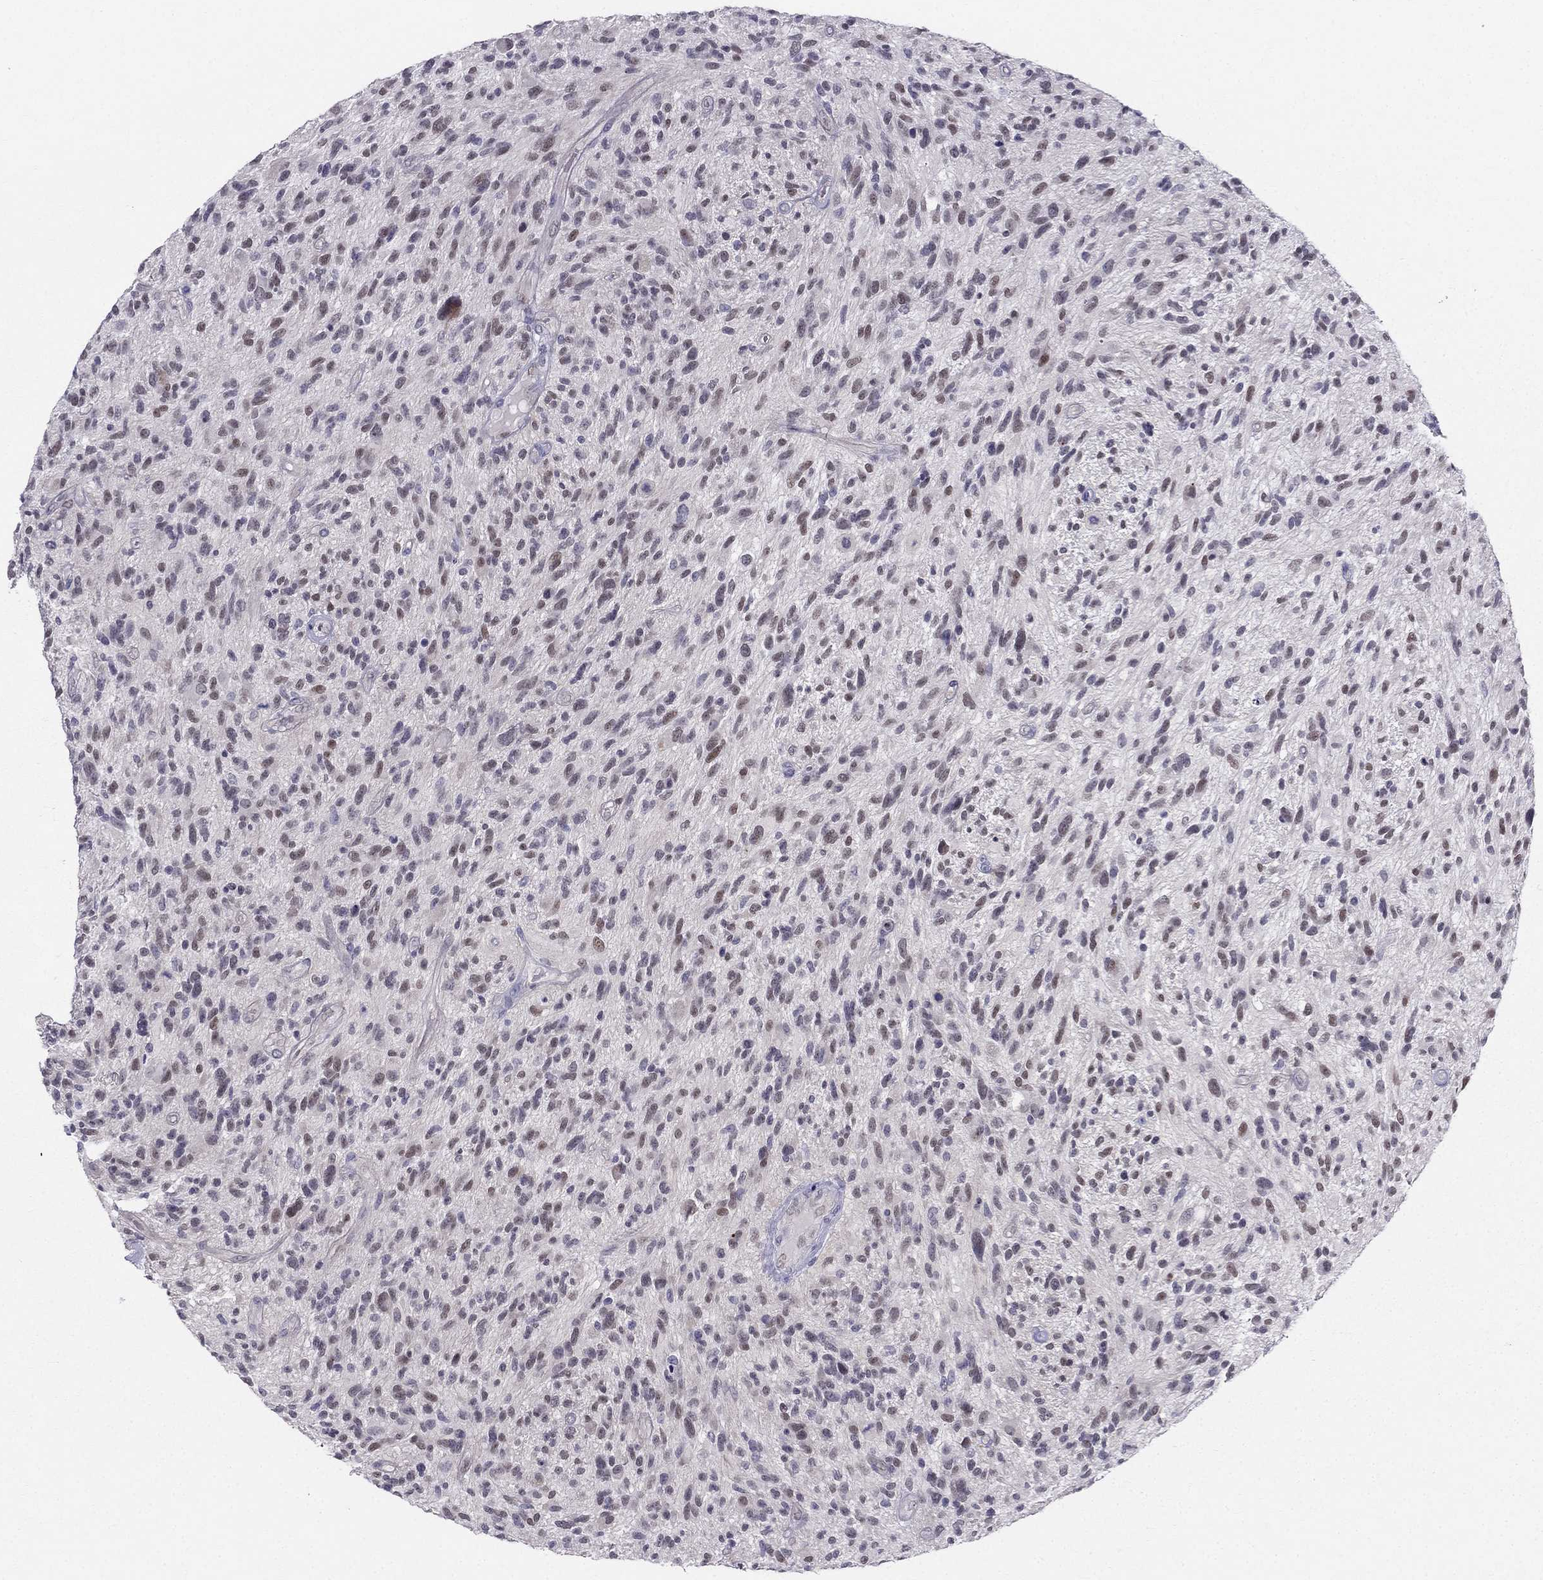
{"staining": {"intensity": "weak", "quantity": "<25%", "location": "cytoplasmic/membranous"}, "tissue": "glioma", "cell_type": "Tumor cells", "image_type": "cancer", "snomed": [{"axis": "morphology", "description": "Glioma, malignant, High grade"}, {"axis": "topography", "description": "Brain"}], "caption": "Immunohistochemical staining of malignant high-grade glioma demonstrates no significant staining in tumor cells.", "gene": "BAG5", "patient": {"sex": "male", "age": 47}}